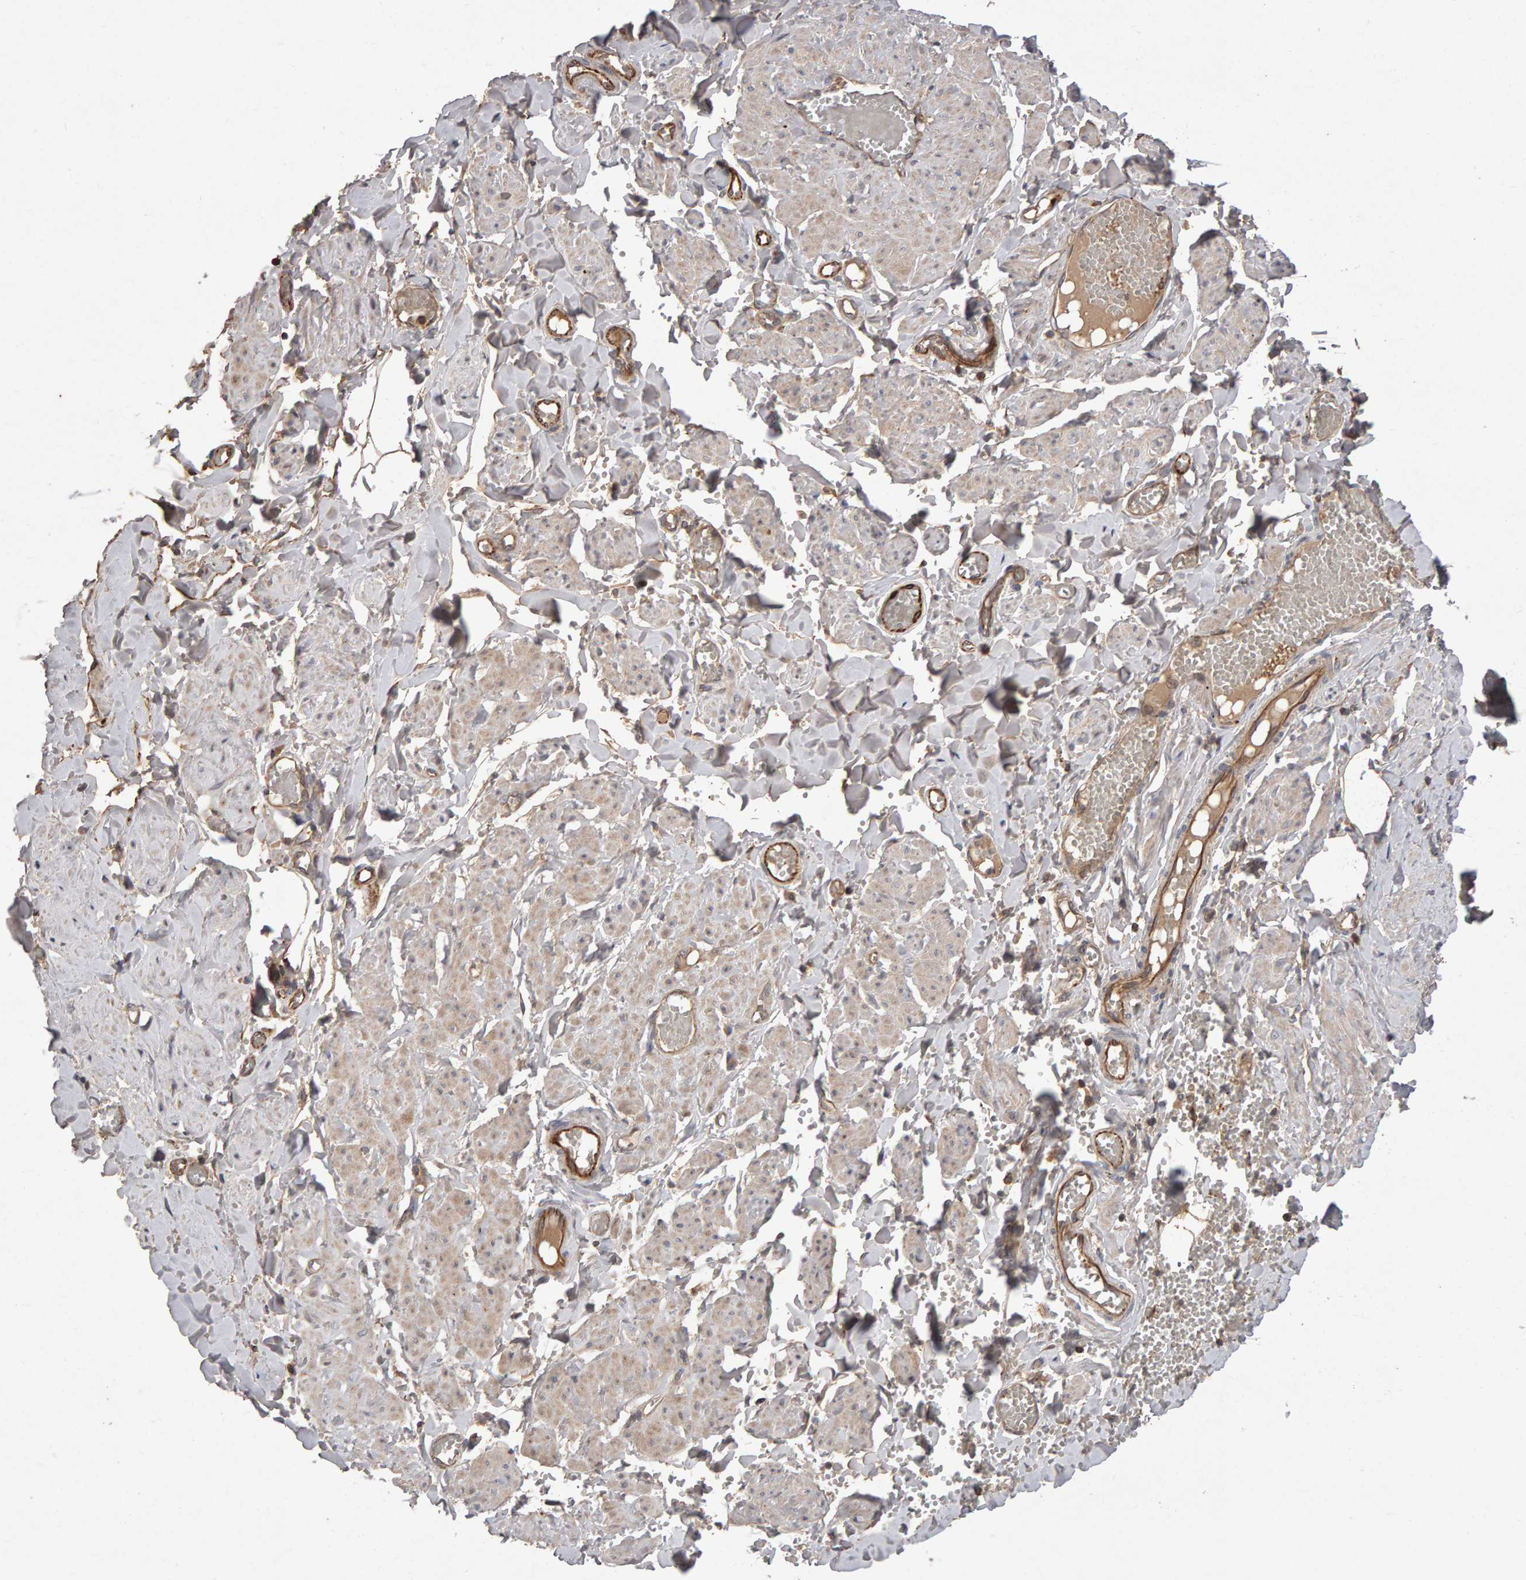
{"staining": {"intensity": "moderate", "quantity": ">75%", "location": "cytoplasmic/membranous"}, "tissue": "adipose tissue", "cell_type": "Adipocytes", "image_type": "normal", "snomed": [{"axis": "morphology", "description": "Normal tissue, NOS"}, {"axis": "topography", "description": "Vascular tissue"}, {"axis": "topography", "description": "Fallopian tube"}, {"axis": "topography", "description": "Ovary"}], "caption": "Immunohistochemical staining of benign adipose tissue shows moderate cytoplasmic/membranous protein staining in about >75% of adipocytes.", "gene": "PGS1", "patient": {"sex": "female", "age": 67}}